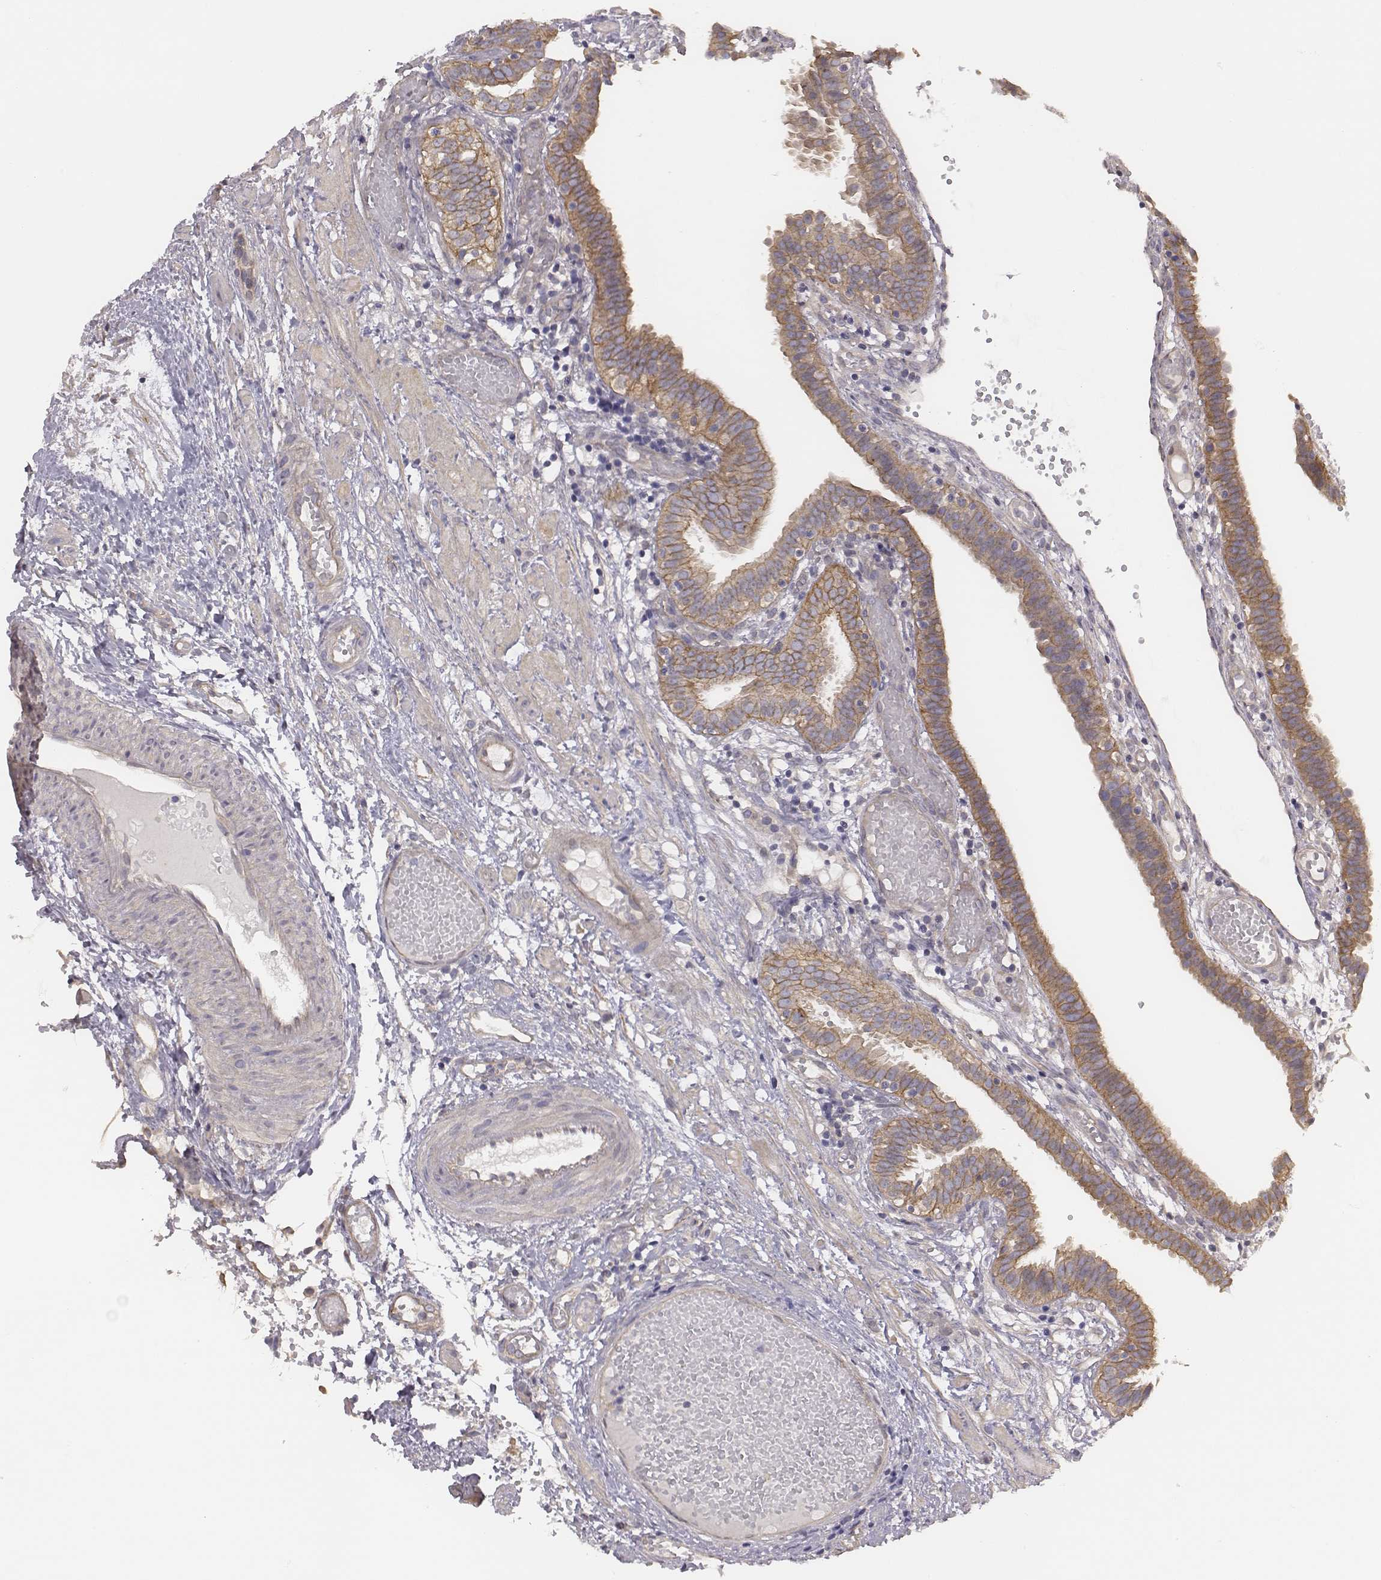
{"staining": {"intensity": "weak", "quantity": "25%-75%", "location": "cytoplasmic/membranous"}, "tissue": "fallopian tube", "cell_type": "Glandular cells", "image_type": "normal", "snomed": [{"axis": "morphology", "description": "Normal tissue, NOS"}, {"axis": "topography", "description": "Fallopian tube"}], "caption": "Protein analysis of normal fallopian tube demonstrates weak cytoplasmic/membranous expression in approximately 25%-75% of glandular cells.", "gene": "SCARF1", "patient": {"sex": "female", "age": 37}}